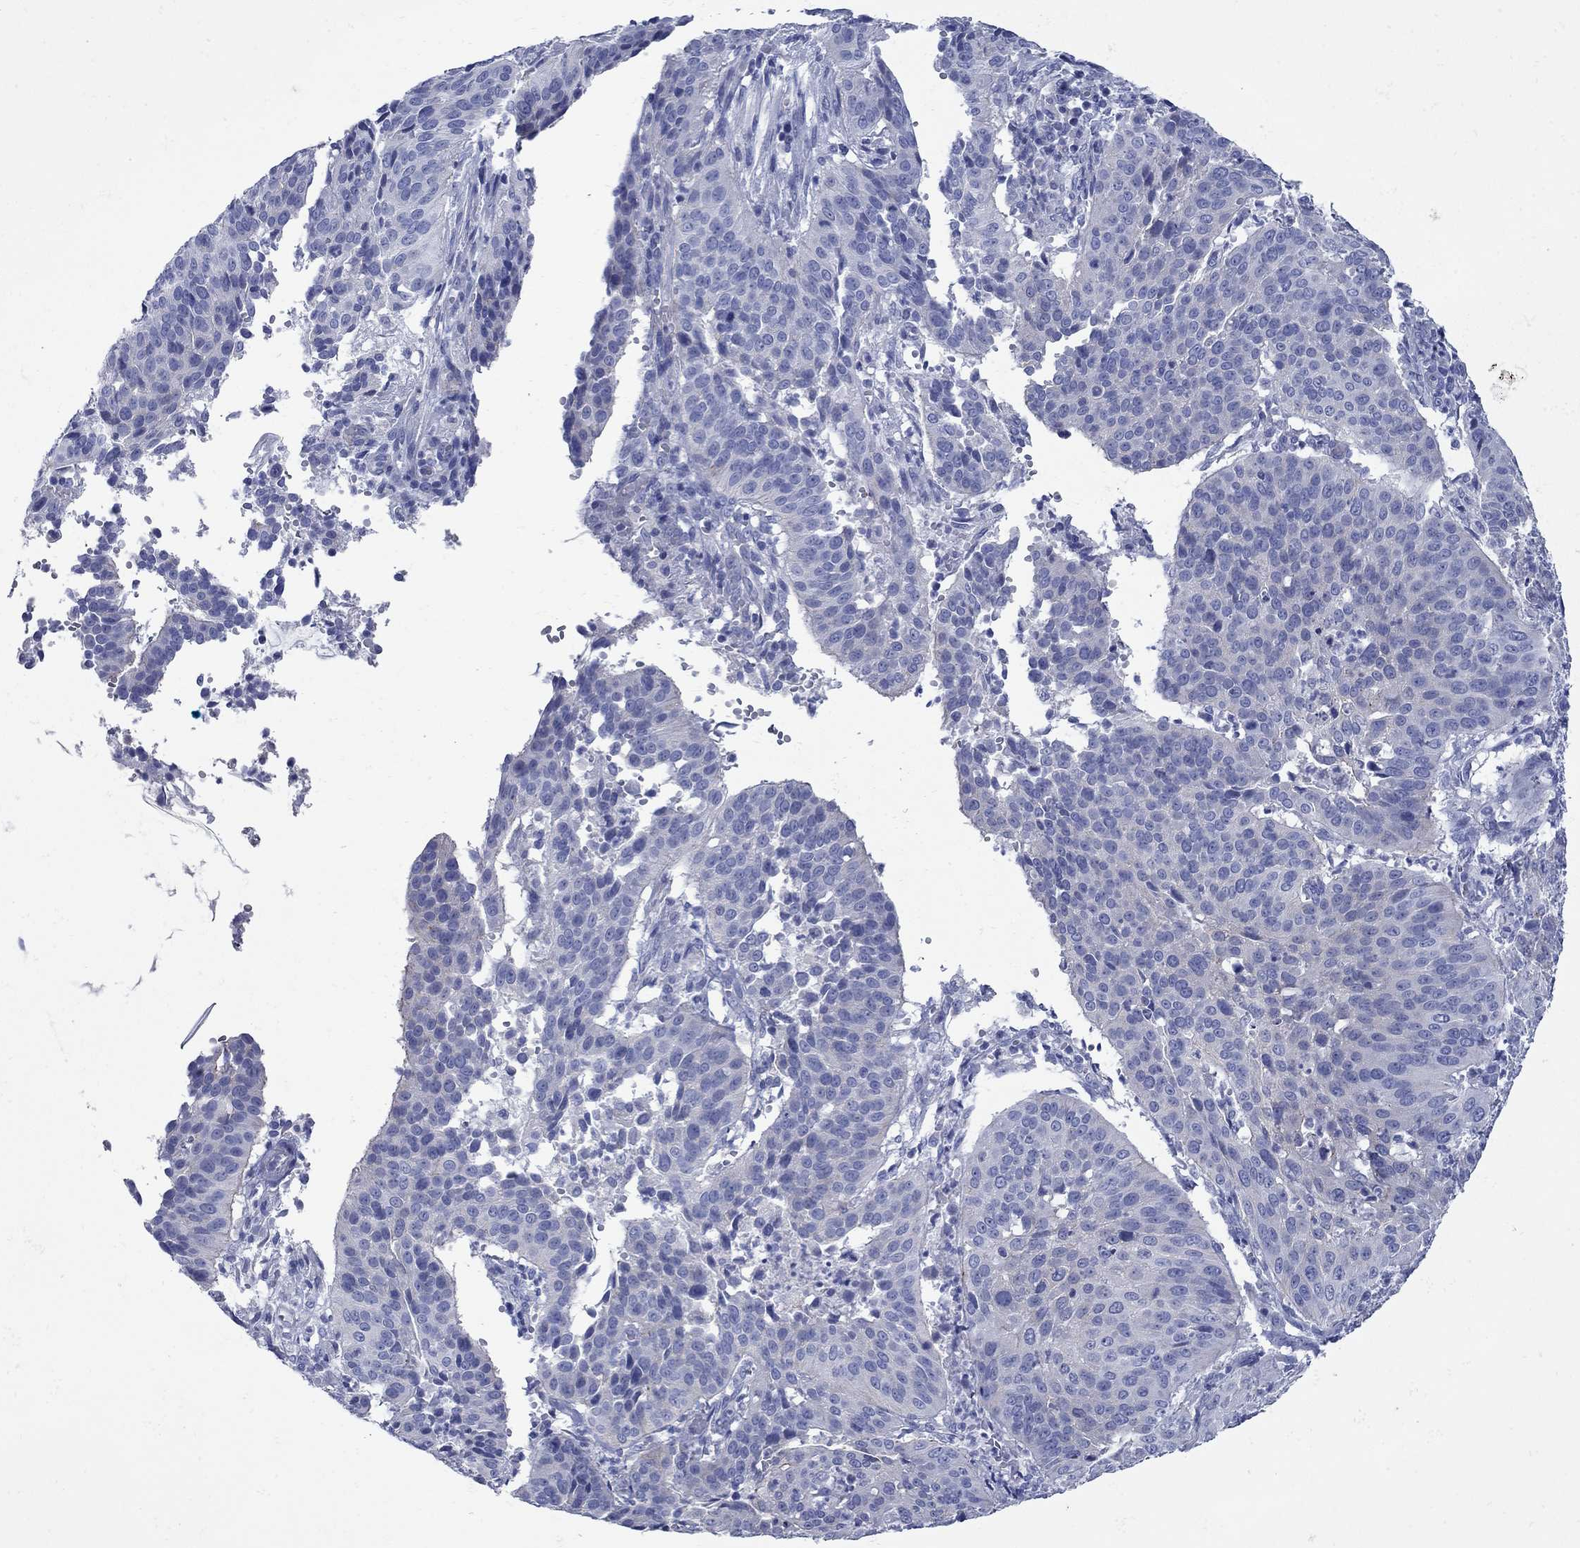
{"staining": {"intensity": "negative", "quantity": "none", "location": "none"}, "tissue": "cervical cancer", "cell_type": "Tumor cells", "image_type": "cancer", "snomed": [{"axis": "morphology", "description": "Normal tissue, NOS"}, {"axis": "morphology", "description": "Squamous cell carcinoma, NOS"}, {"axis": "topography", "description": "Cervix"}], "caption": "This is an immunohistochemistry (IHC) photomicrograph of squamous cell carcinoma (cervical). There is no expression in tumor cells.", "gene": "PDZD3", "patient": {"sex": "female", "age": 39}}